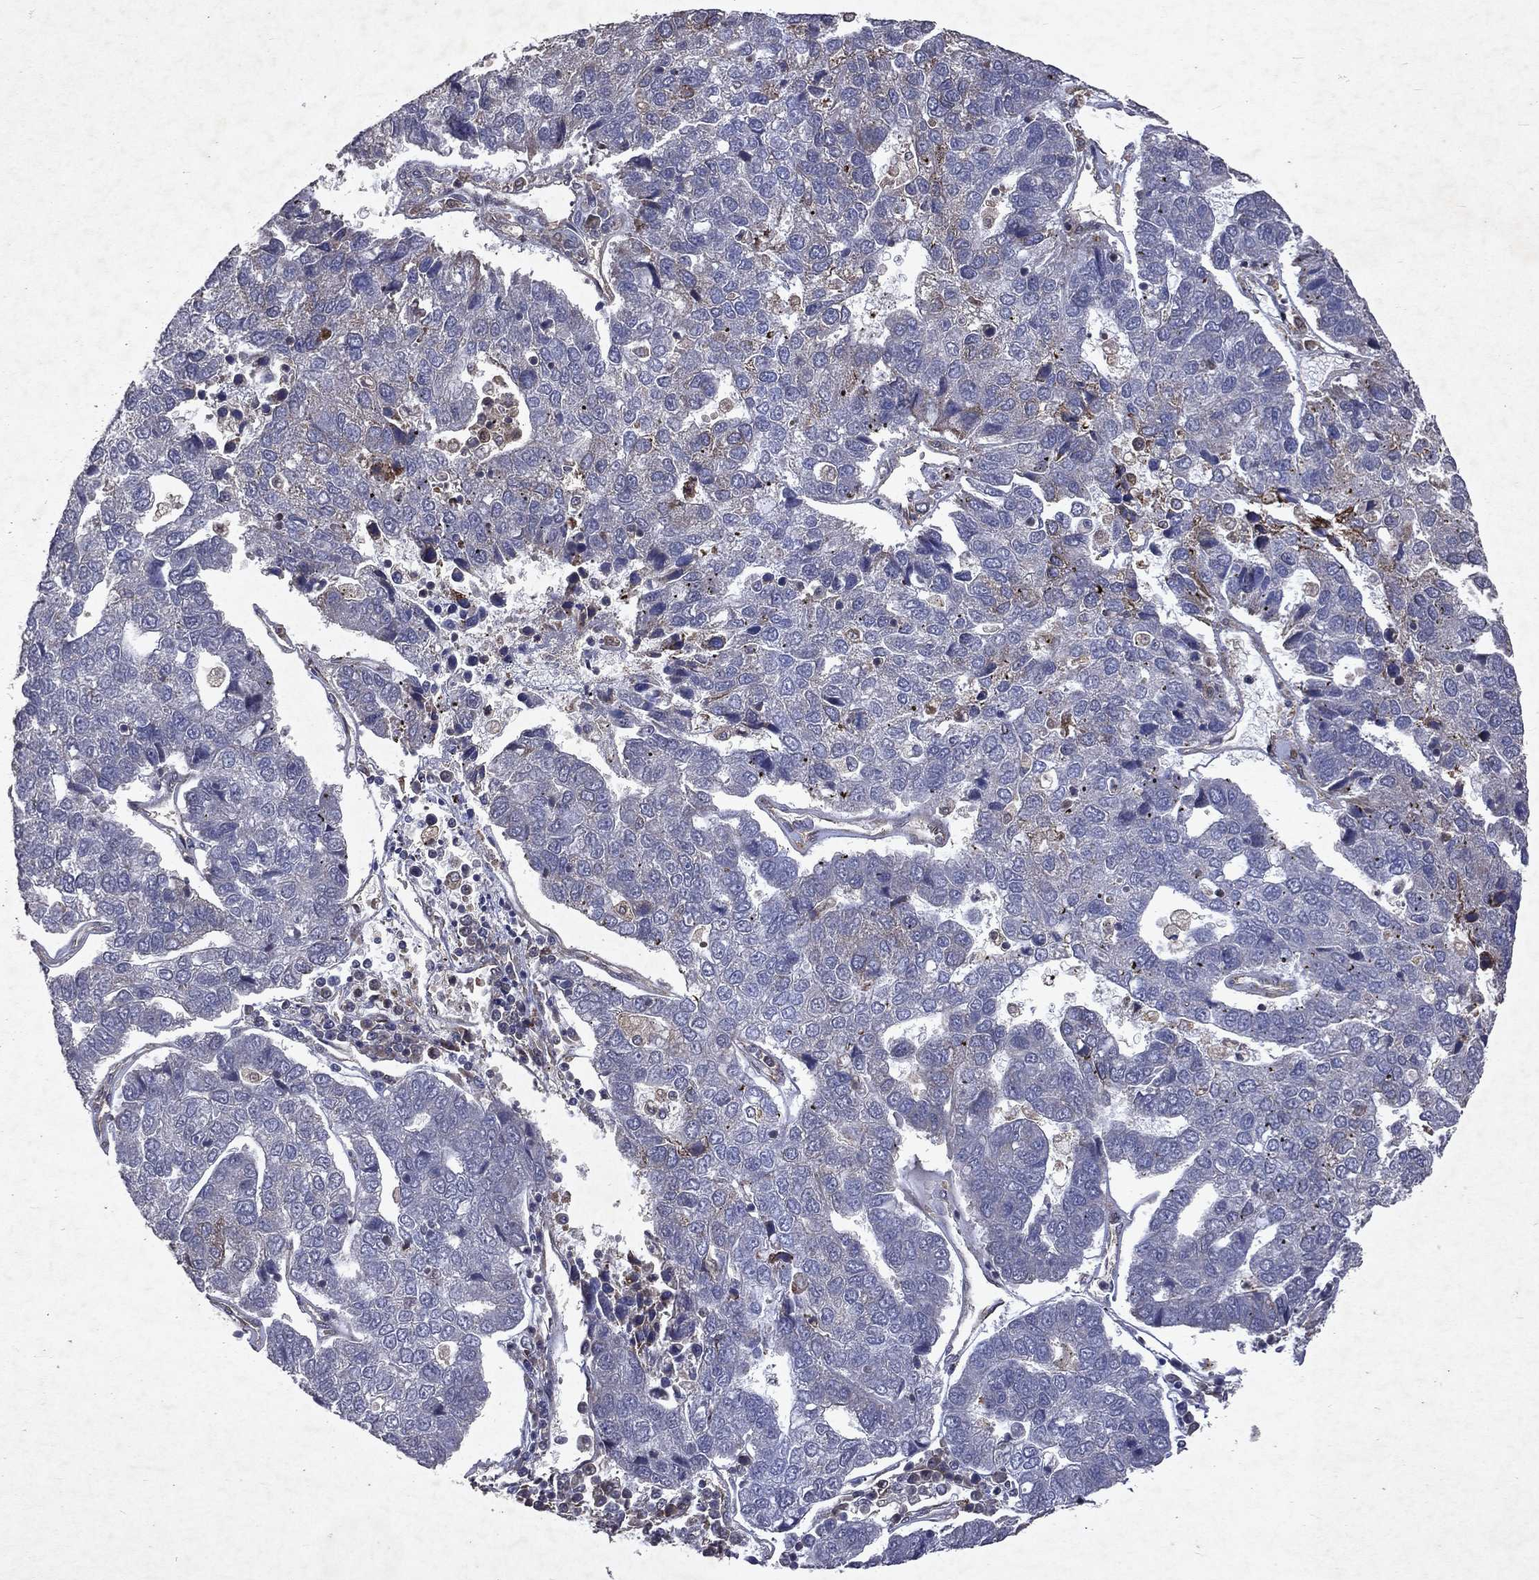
{"staining": {"intensity": "negative", "quantity": "none", "location": "none"}, "tissue": "pancreatic cancer", "cell_type": "Tumor cells", "image_type": "cancer", "snomed": [{"axis": "morphology", "description": "Adenocarcinoma, NOS"}, {"axis": "topography", "description": "Pancreas"}], "caption": "Pancreatic adenocarcinoma stained for a protein using immunohistochemistry (IHC) displays no staining tumor cells.", "gene": "MTAP", "patient": {"sex": "female", "age": 61}}